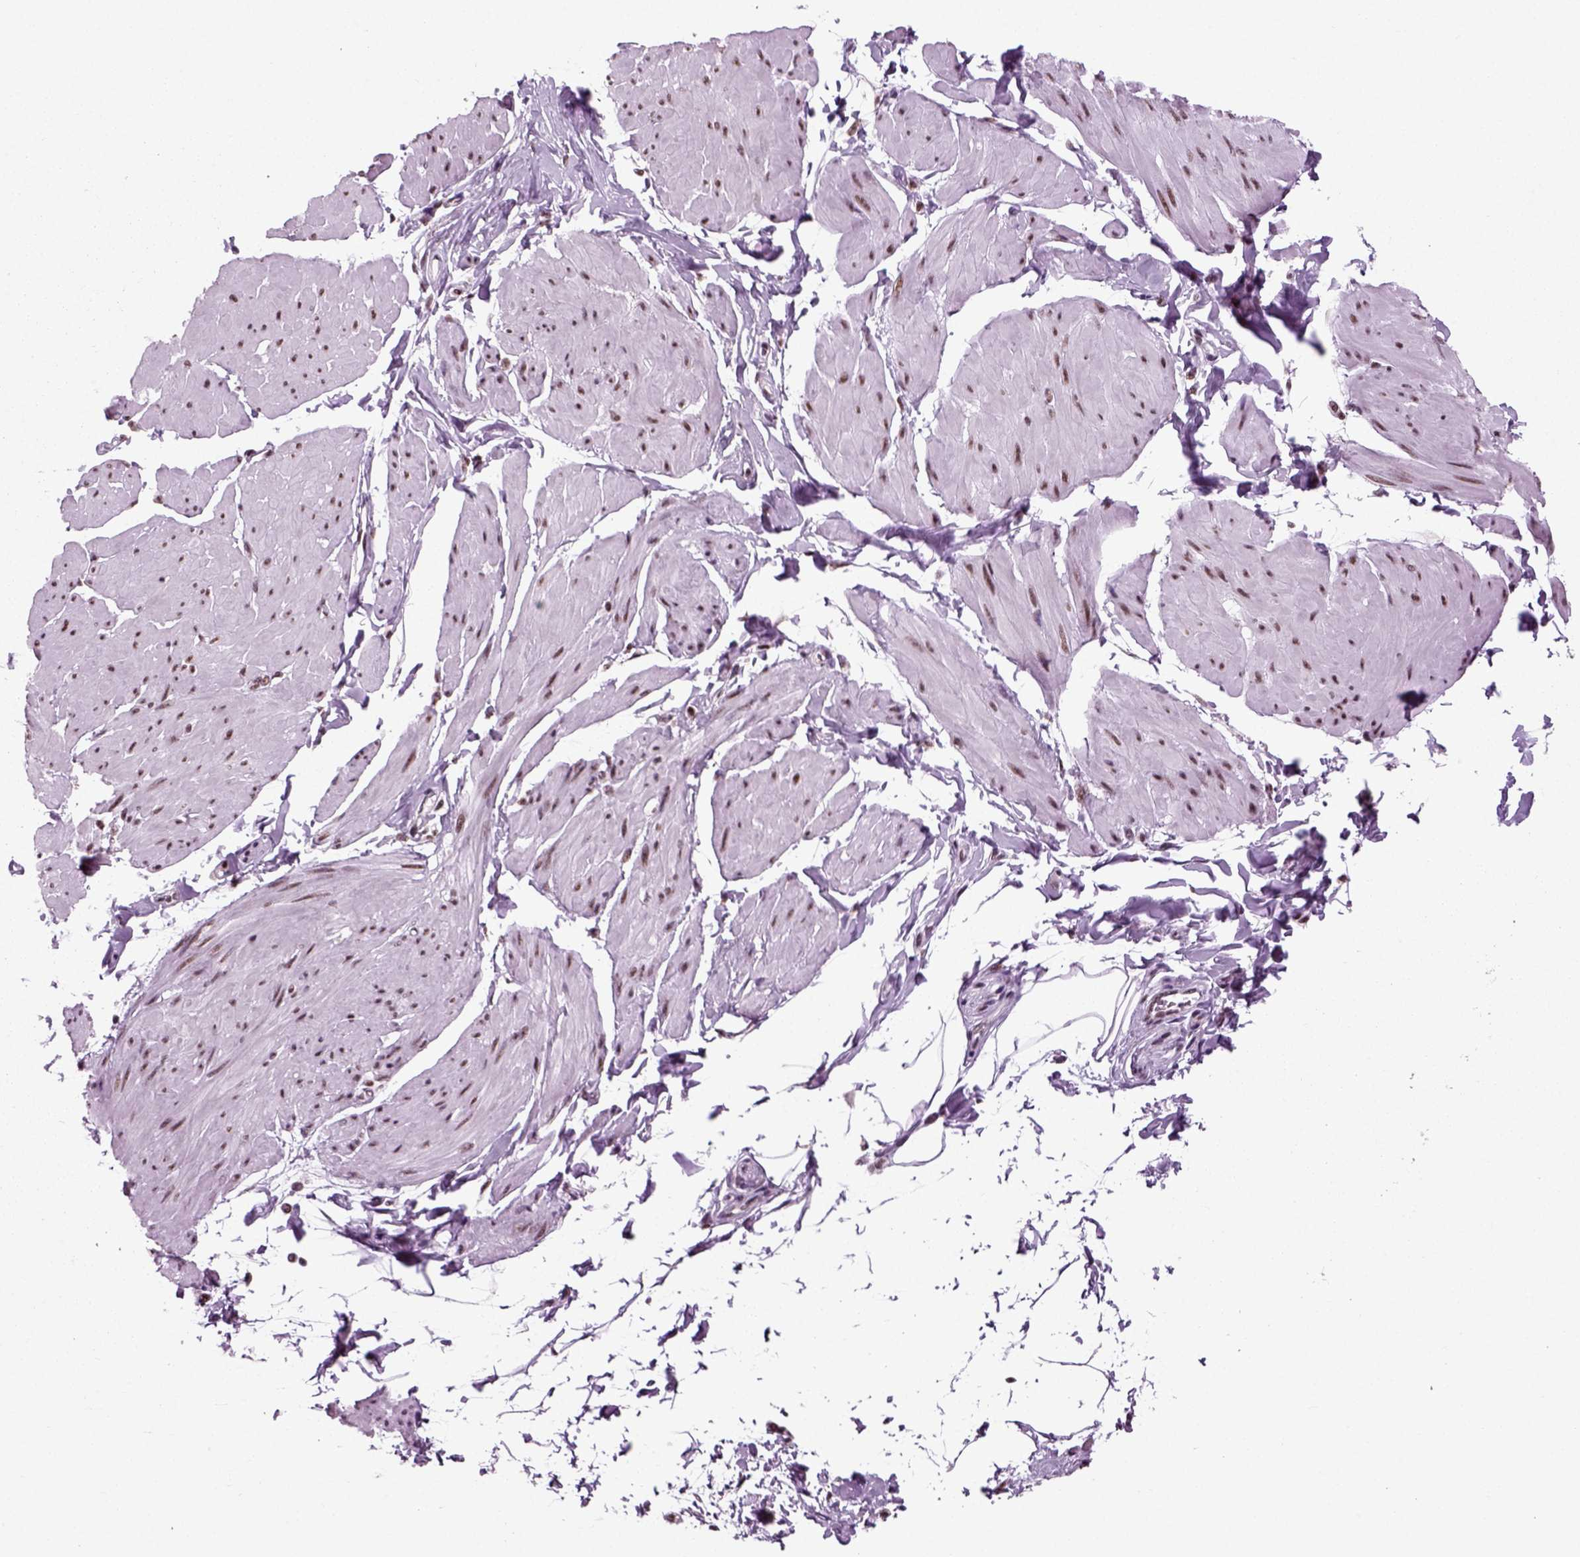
{"staining": {"intensity": "weak", "quantity": "25%-75%", "location": "nuclear"}, "tissue": "smooth muscle", "cell_type": "Smooth muscle cells", "image_type": "normal", "snomed": [{"axis": "morphology", "description": "Normal tissue, NOS"}, {"axis": "topography", "description": "Adipose tissue"}, {"axis": "topography", "description": "Smooth muscle"}, {"axis": "topography", "description": "Peripheral nerve tissue"}], "caption": "Smooth muscle cells show low levels of weak nuclear expression in approximately 25%-75% of cells in unremarkable smooth muscle. Nuclei are stained in blue.", "gene": "RCOR3", "patient": {"sex": "male", "age": 83}}